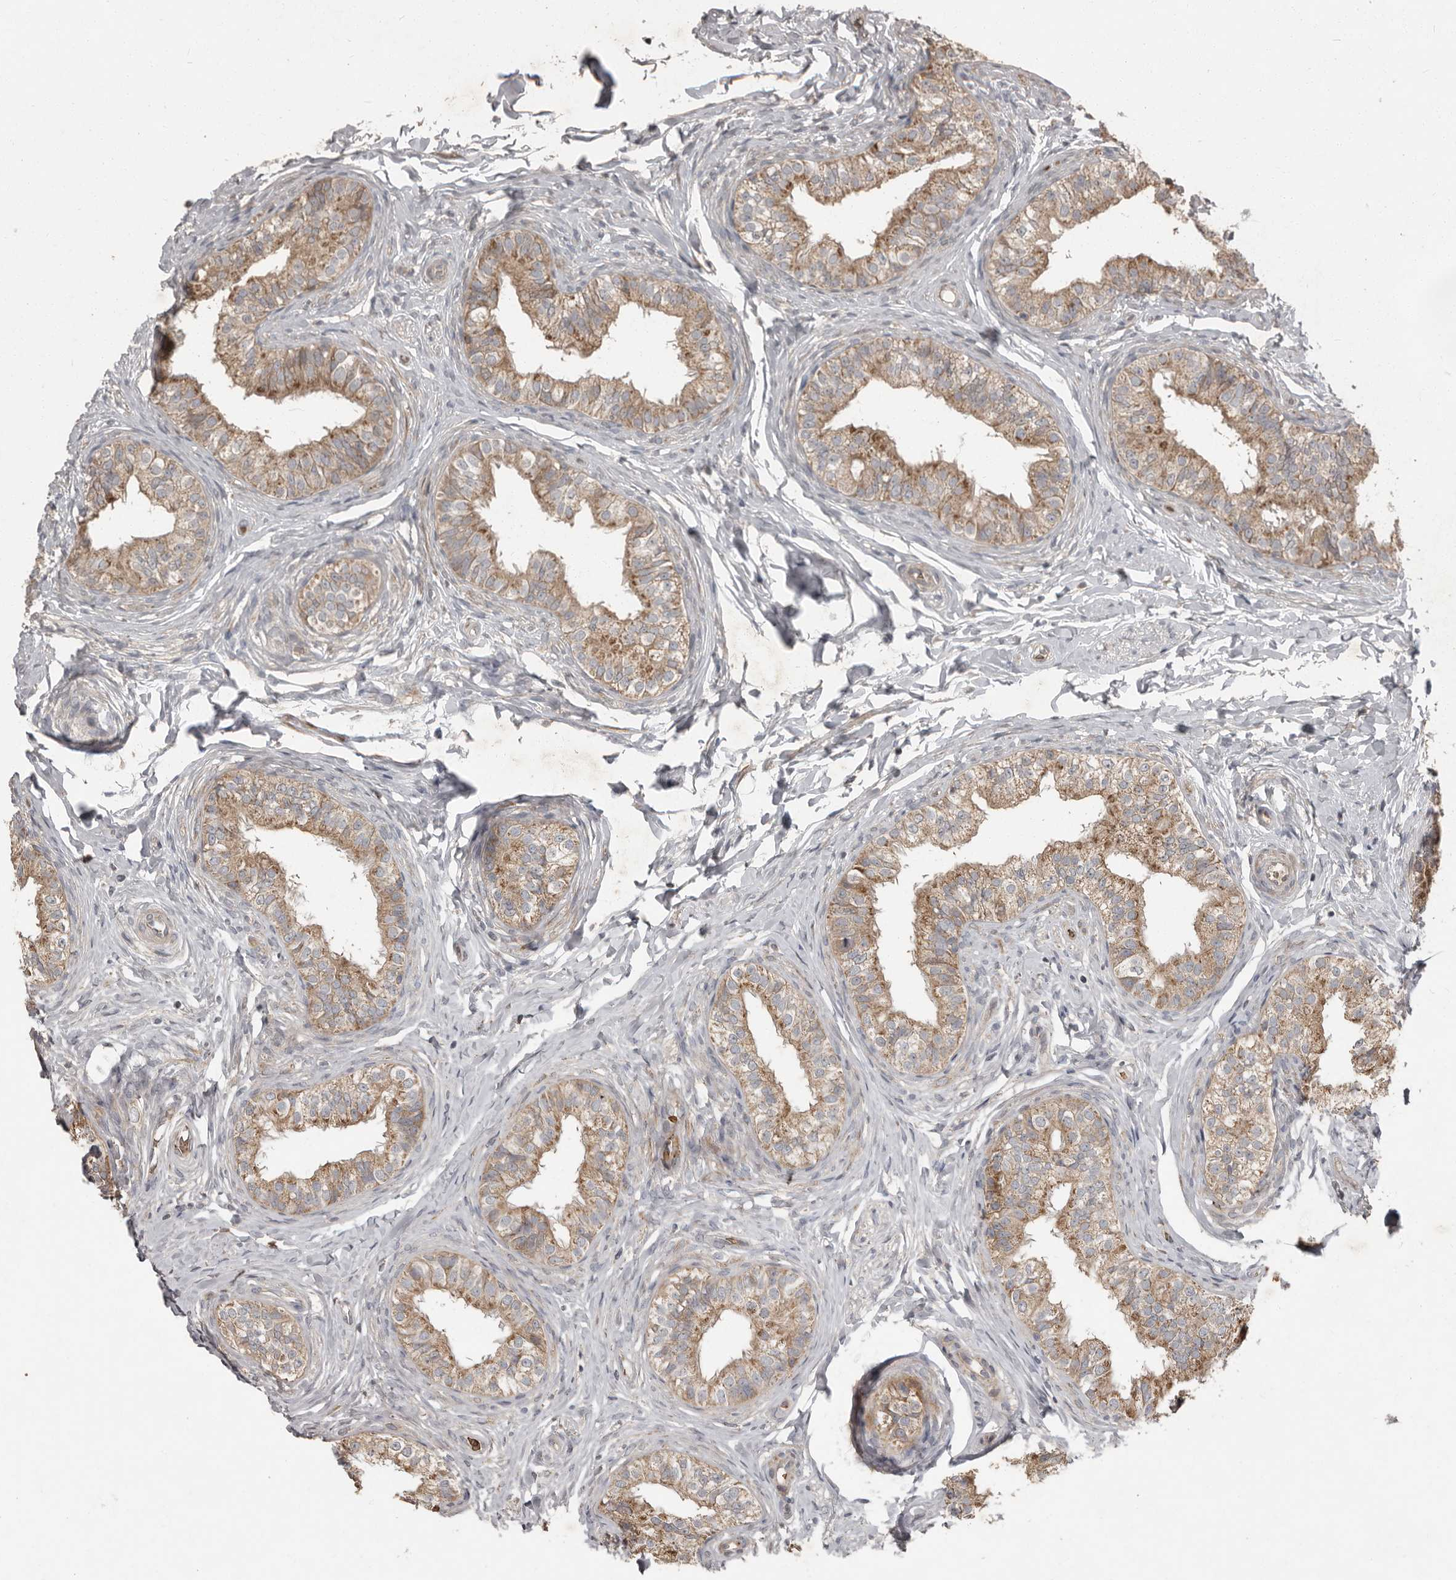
{"staining": {"intensity": "moderate", "quantity": ">75%", "location": "cytoplasmic/membranous"}, "tissue": "epididymis", "cell_type": "Glandular cells", "image_type": "normal", "snomed": [{"axis": "morphology", "description": "Normal tissue, NOS"}, {"axis": "topography", "description": "Epididymis"}], "caption": "A brown stain labels moderate cytoplasmic/membranous expression of a protein in glandular cells of benign epididymis. The staining was performed using DAB (3,3'-diaminobenzidine) to visualize the protein expression in brown, while the nuclei were stained in blue with hematoxylin (Magnification: 20x).", "gene": "FBXO31", "patient": {"sex": "male", "age": 49}}